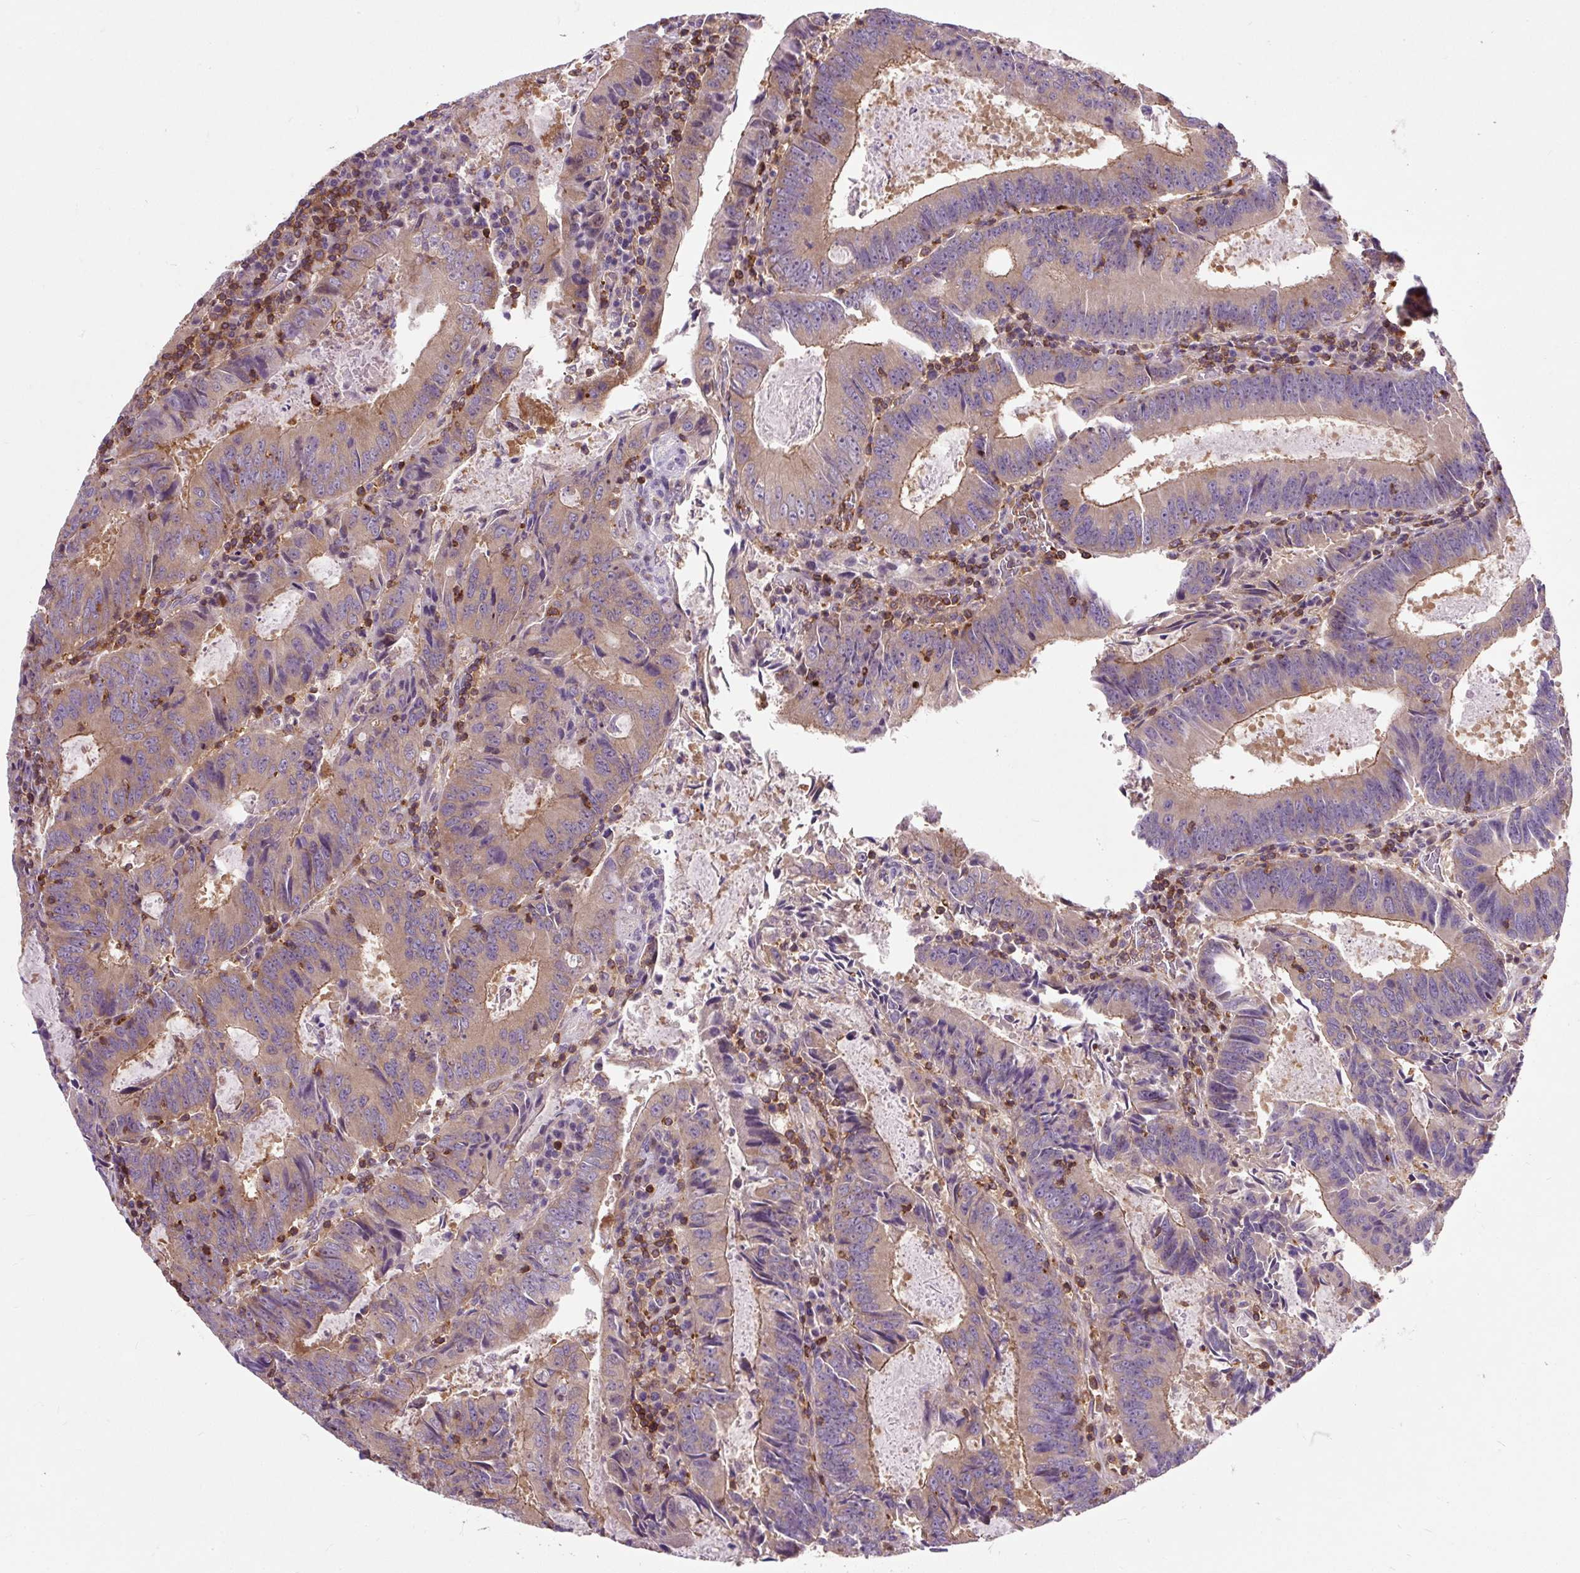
{"staining": {"intensity": "weak", "quantity": "25%-75%", "location": "cytoplasmic/membranous"}, "tissue": "colorectal cancer", "cell_type": "Tumor cells", "image_type": "cancer", "snomed": [{"axis": "morphology", "description": "Adenocarcinoma, NOS"}, {"axis": "topography", "description": "Colon"}], "caption": "Human colorectal cancer (adenocarcinoma) stained with a brown dye displays weak cytoplasmic/membranous positive staining in approximately 25%-75% of tumor cells.", "gene": "CISD3", "patient": {"sex": "male", "age": 67}}